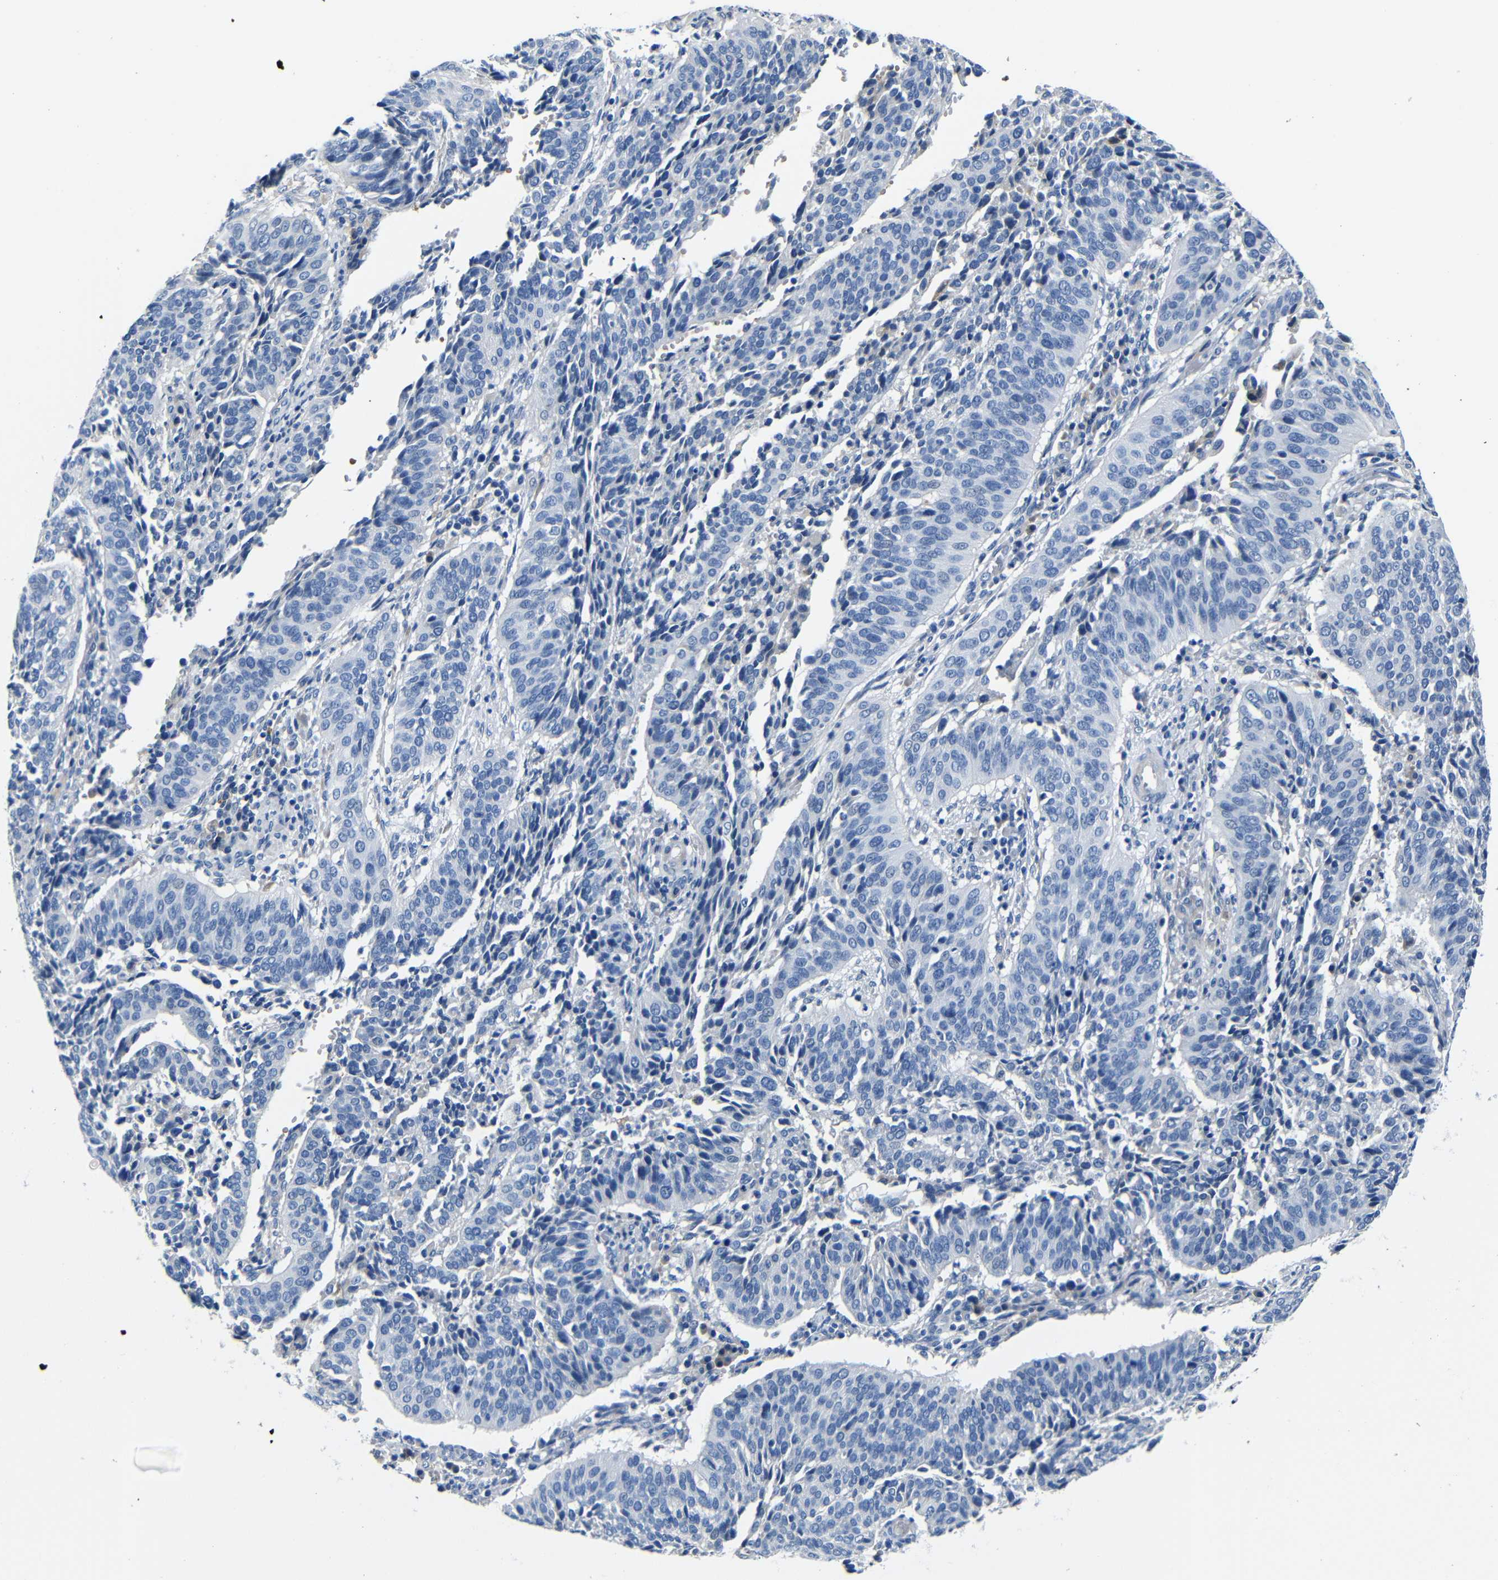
{"staining": {"intensity": "negative", "quantity": "none", "location": "none"}, "tissue": "cervical cancer", "cell_type": "Tumor cells", "image_type": "cancer", "snomed": [{"axis": "morphology", "description": "Normal tissue, NOS"}, {"axis": "morphology", "description": "Squamous cell carcinoma, NOS"}, {"axis": "topography", "description": "Cervix"}], "caption": "Protein analysis of cervical cancer (squamous cell carcinoma) demonstrates no significant positivity in tumor cells.", "gene": "TNFAIP1", "patient": {"sex": "female", "age": 39}}